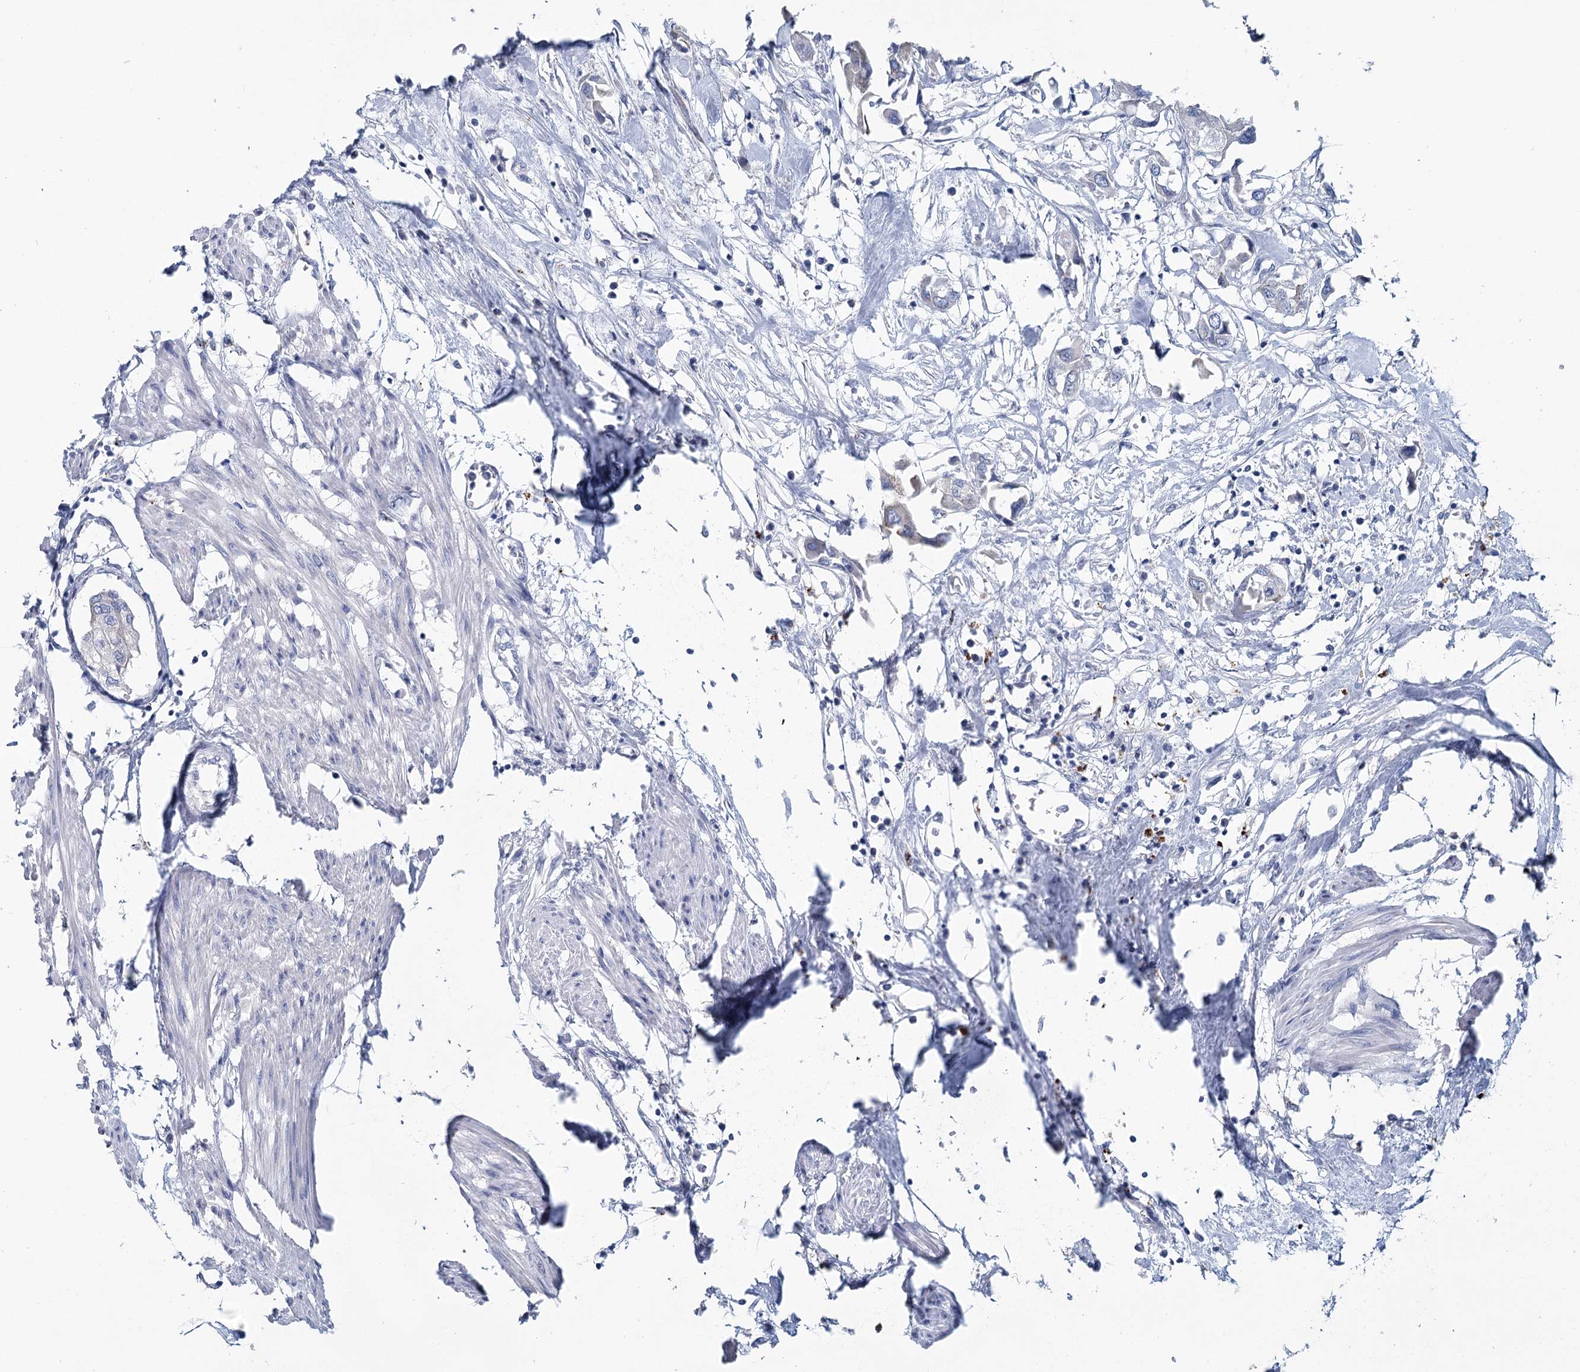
{"staining": {"intensity": "negative", "quantity": "none", "location": "none"}, "tissue": "urothelial cancer", "cell_type": "Tumor cells", "image_type": "cancer", "snomed": [{"axis": "morphology", "description": "Urothelial carcinoma, High grade"}, {"axis": "topography", "description": "Urinary bladder"}], "caption": "Urothelial cancer was stained to show a protein in brown. There is no significant expression in tumor cells. (DAB immunohistochemistry (IHC), high magnification).", "gene": "METTL7B", "patient": {"sex": "male", "age": 64}}